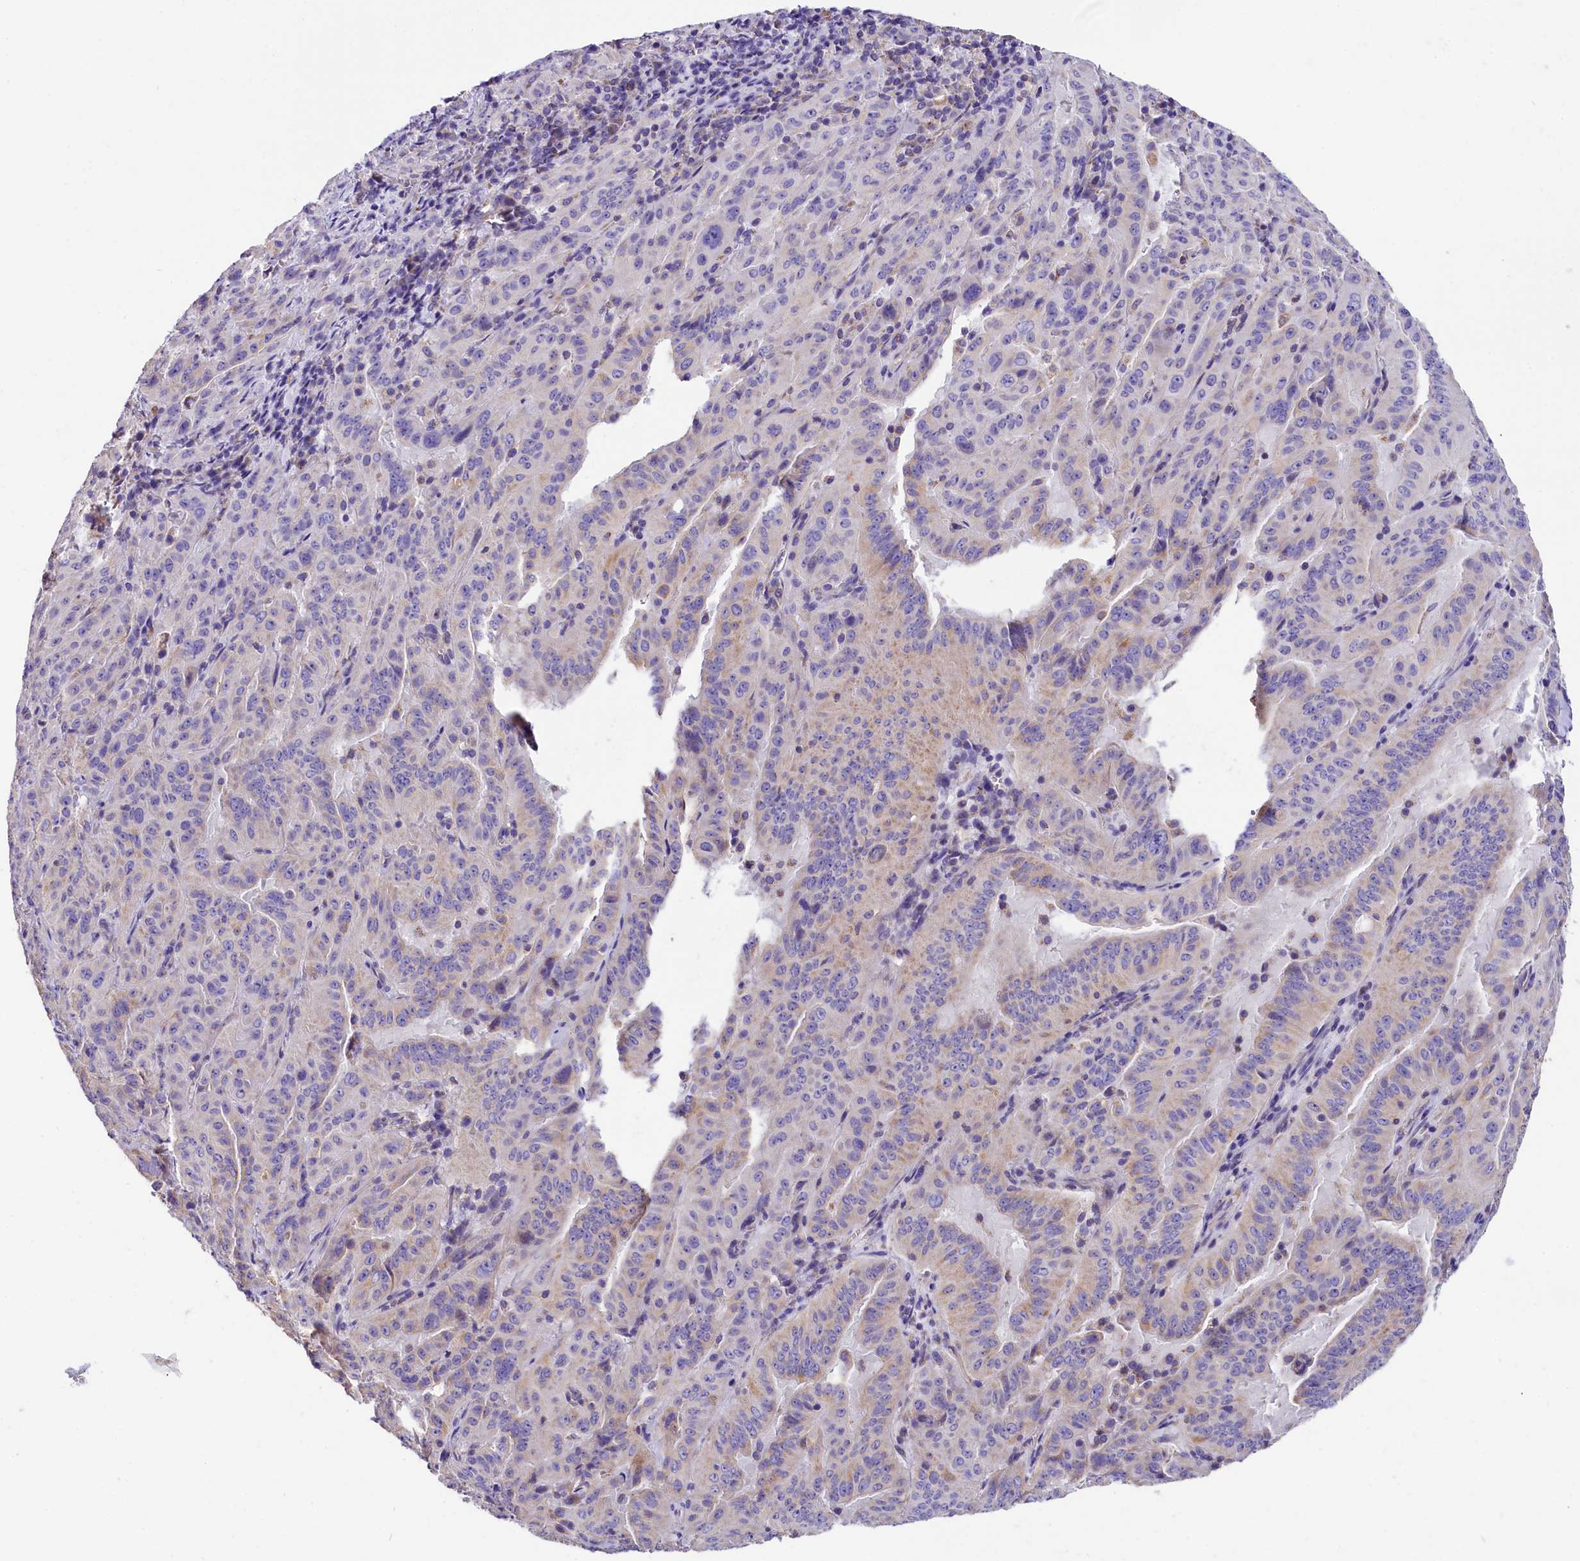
{"staining": {"intensity": "weak", "quantity": "<25%", "location": "cytoplasmic/membranous"}, "tissue": "pancreatic cancer", "cell_type": "Tumor cells", "image_type": "cancer", "snomed": [{"axis": "morphology", "description": "Adenocarcinoma, NOS"}, {"axis": "topography", "description": "Pancreas"}], "caption": "Immunohistochemical staining of pancreatic cancer (adenocarcinoma) demonstrates no significant staining in tumor cells.", "gene": "ACAA2", "patient": {"sex": "male", "age": 63}}